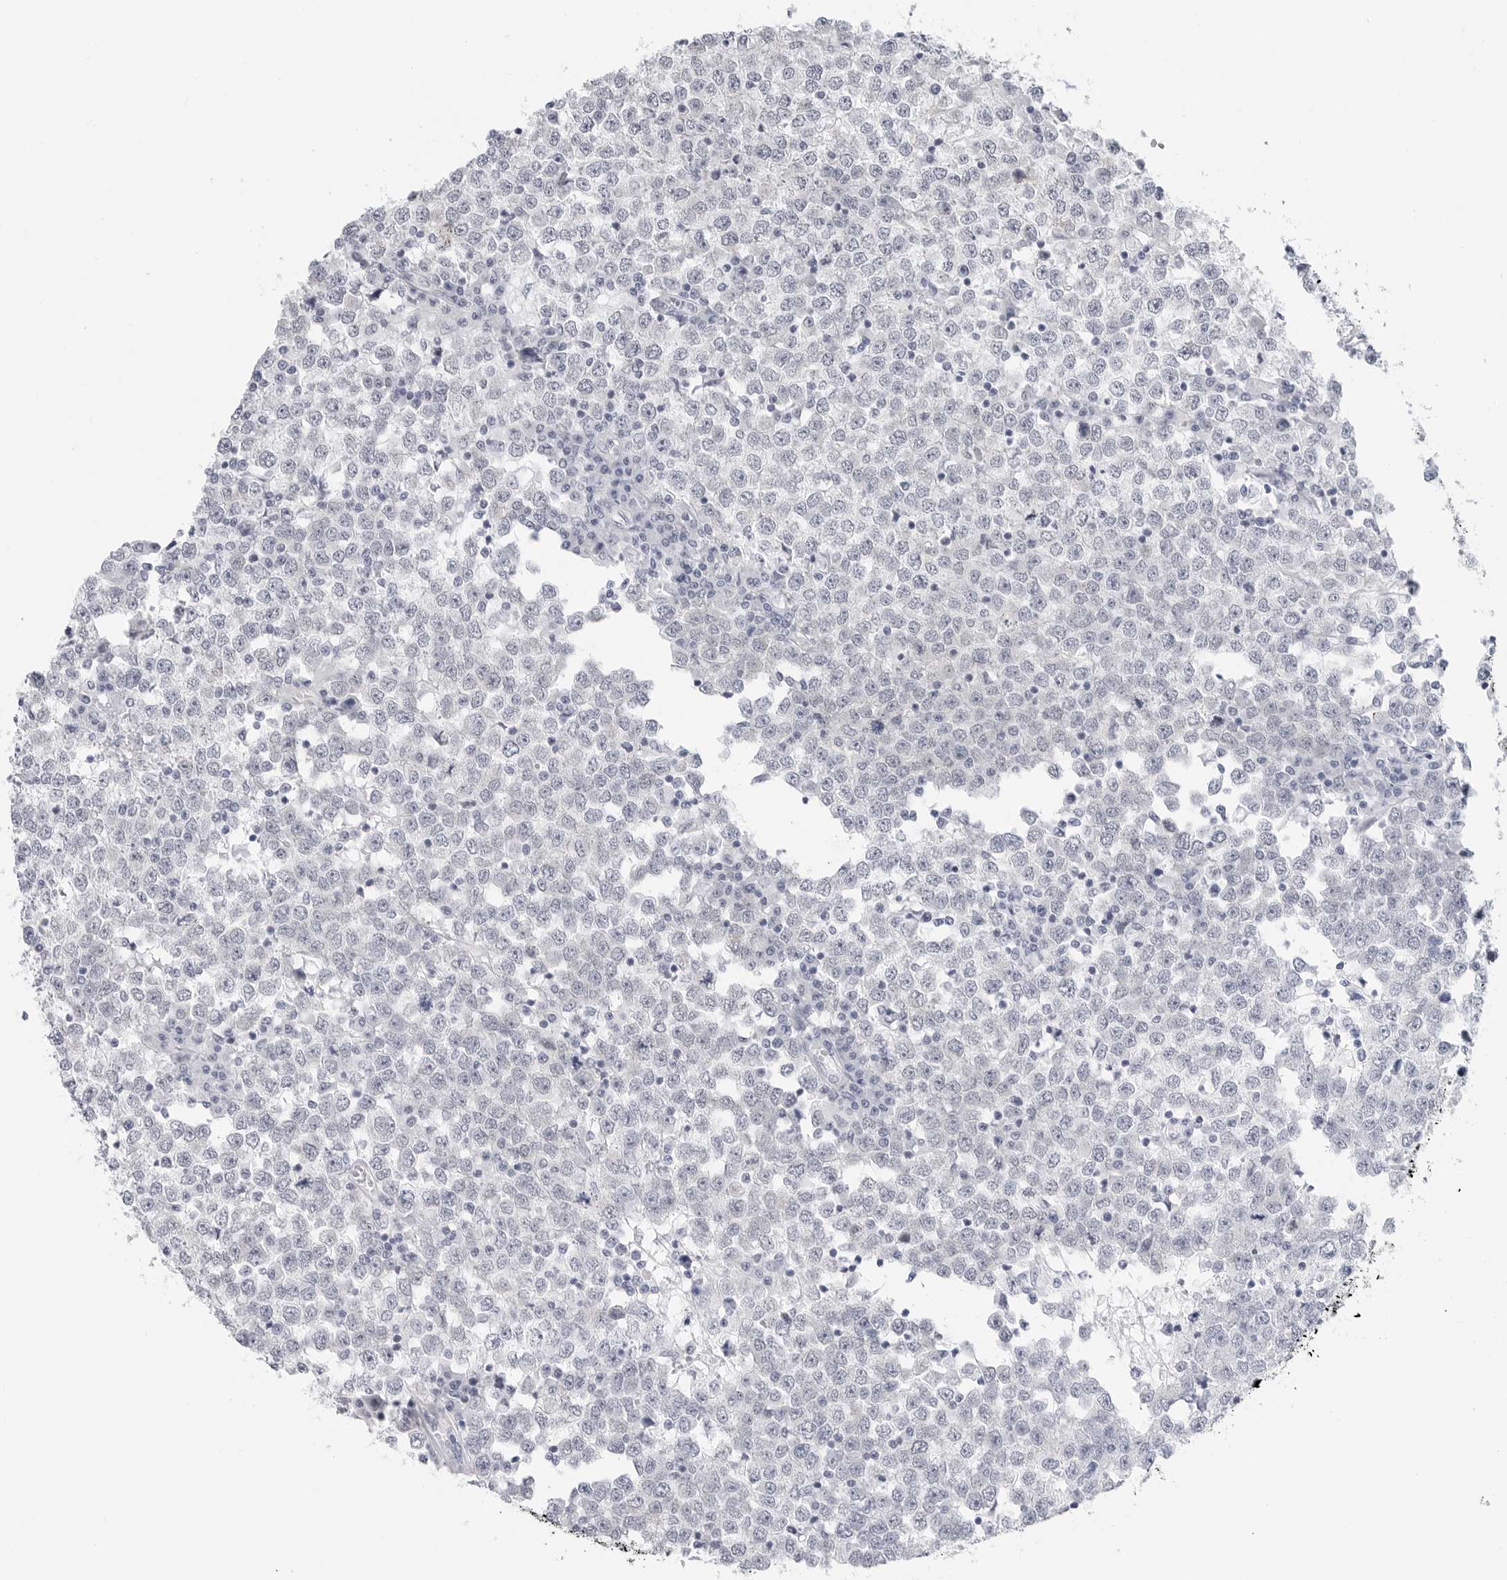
{"staining": {"intensity": "negative", "quantity": "none", "location": "none"}, "tissue": "testis cancer", "cell_type": "Tumor cells", "image_type": "cancer", "snomed": [{"axis": "morphology", "description": "Seminoma, NOS"}, {"axis": "topography", "description": "Testis"}], "caption": "Testis cancer stained for a protein using immunohistochemistry (IHC) demonstrates no expression tumor cells.", "gene": "HSPB7", "patient": {"sex": "male", "age": 65}}